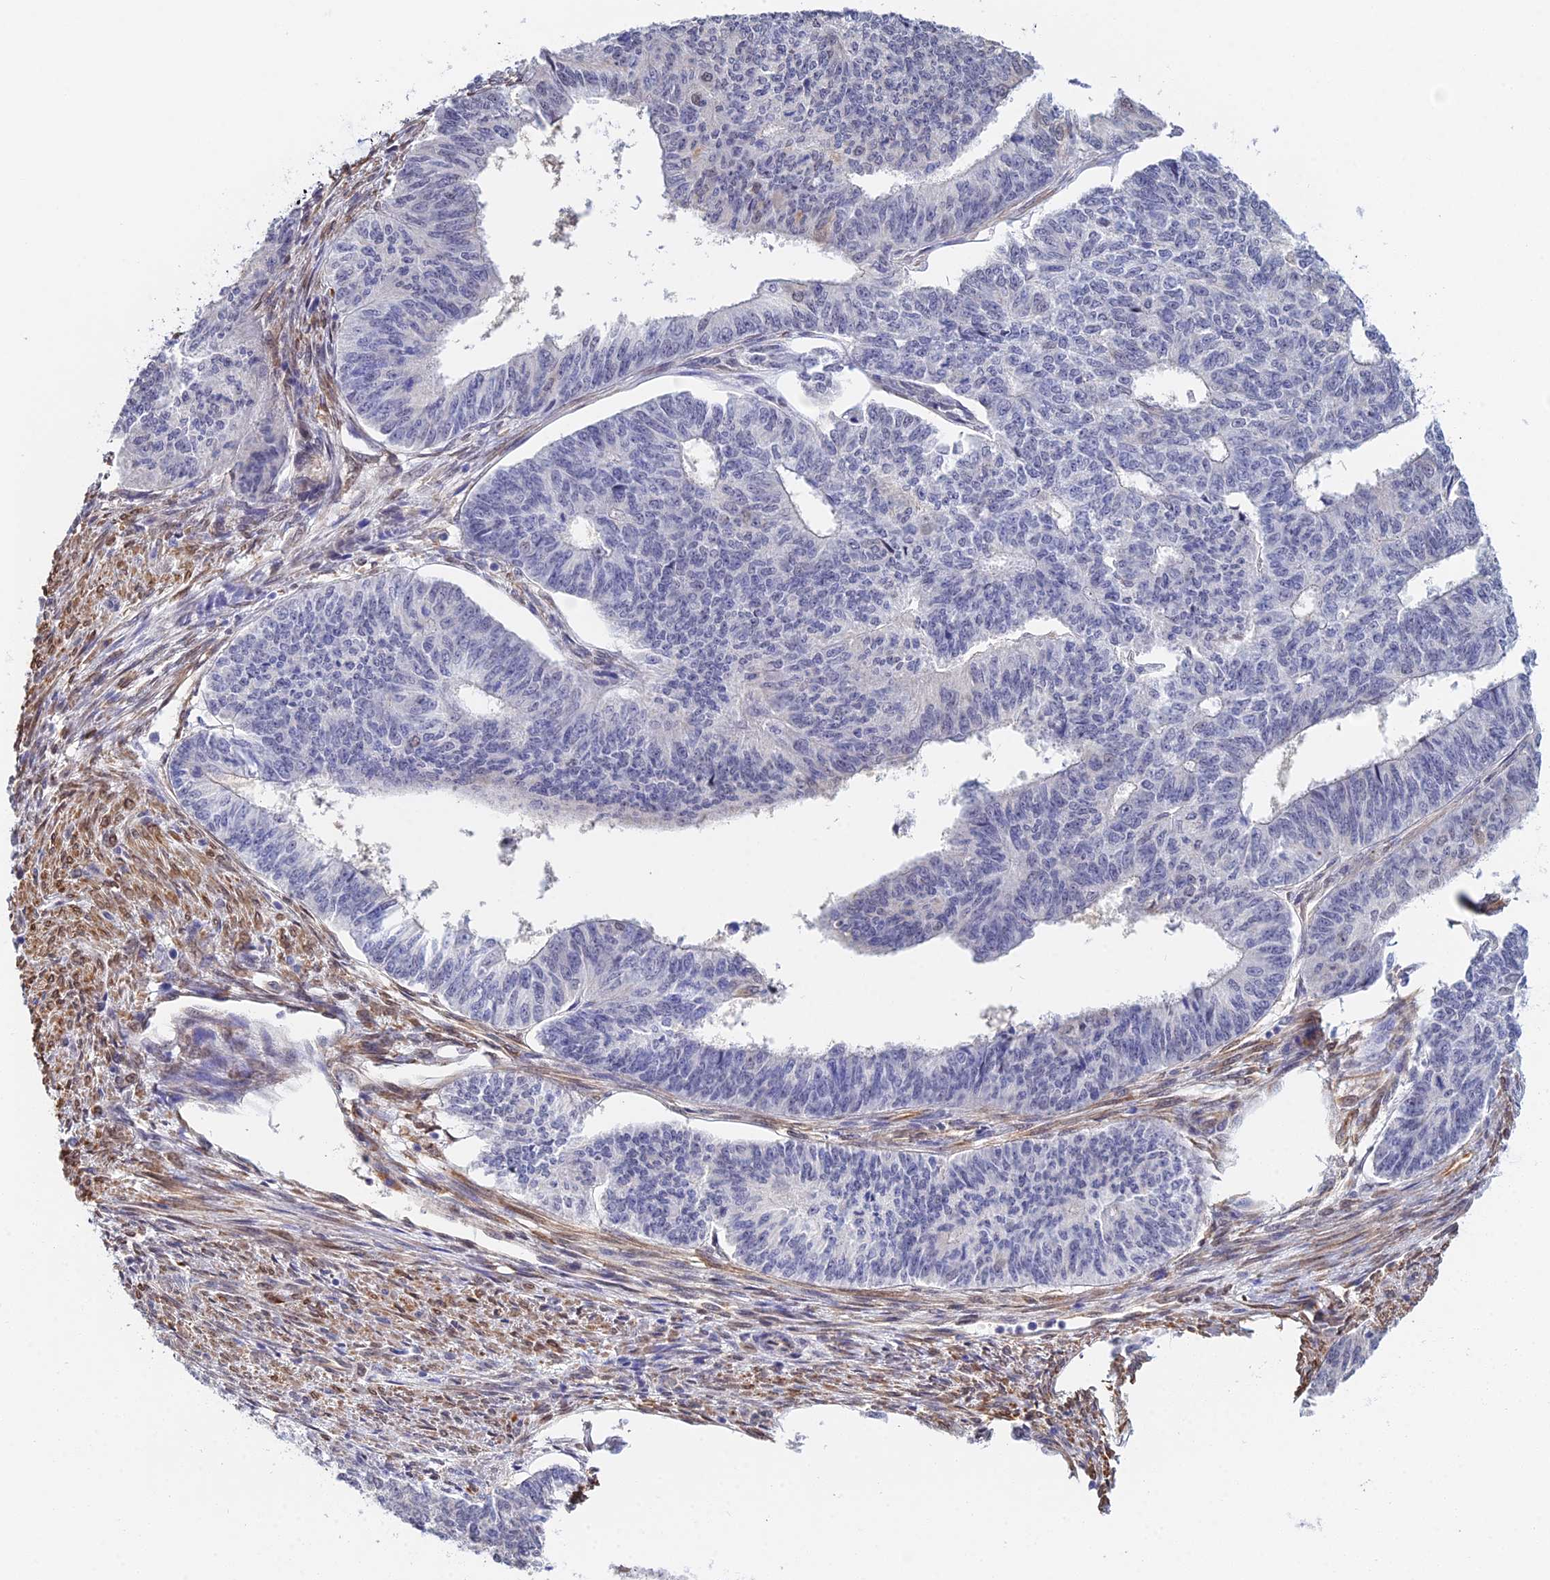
{"staining": {"intensity": "negative", "quantity": "none", "location": "none"}, "tissue": "endometrial cancer", "cell_type": "Tumor cells", "image_type": "cancer", "snomed": [{"axis": "morphology", "description": "Adenocarcinoma, NOS"}, {"axis": "topography", "description": "Endometrium"}], "caption": "Immunohistochemistry histopathology image of human endometrial cancer stained for a protein (brown), which shows no staining in tumor cells.", "gene": "MXRA7", "patient": {"sex": "female", "age": 32}}